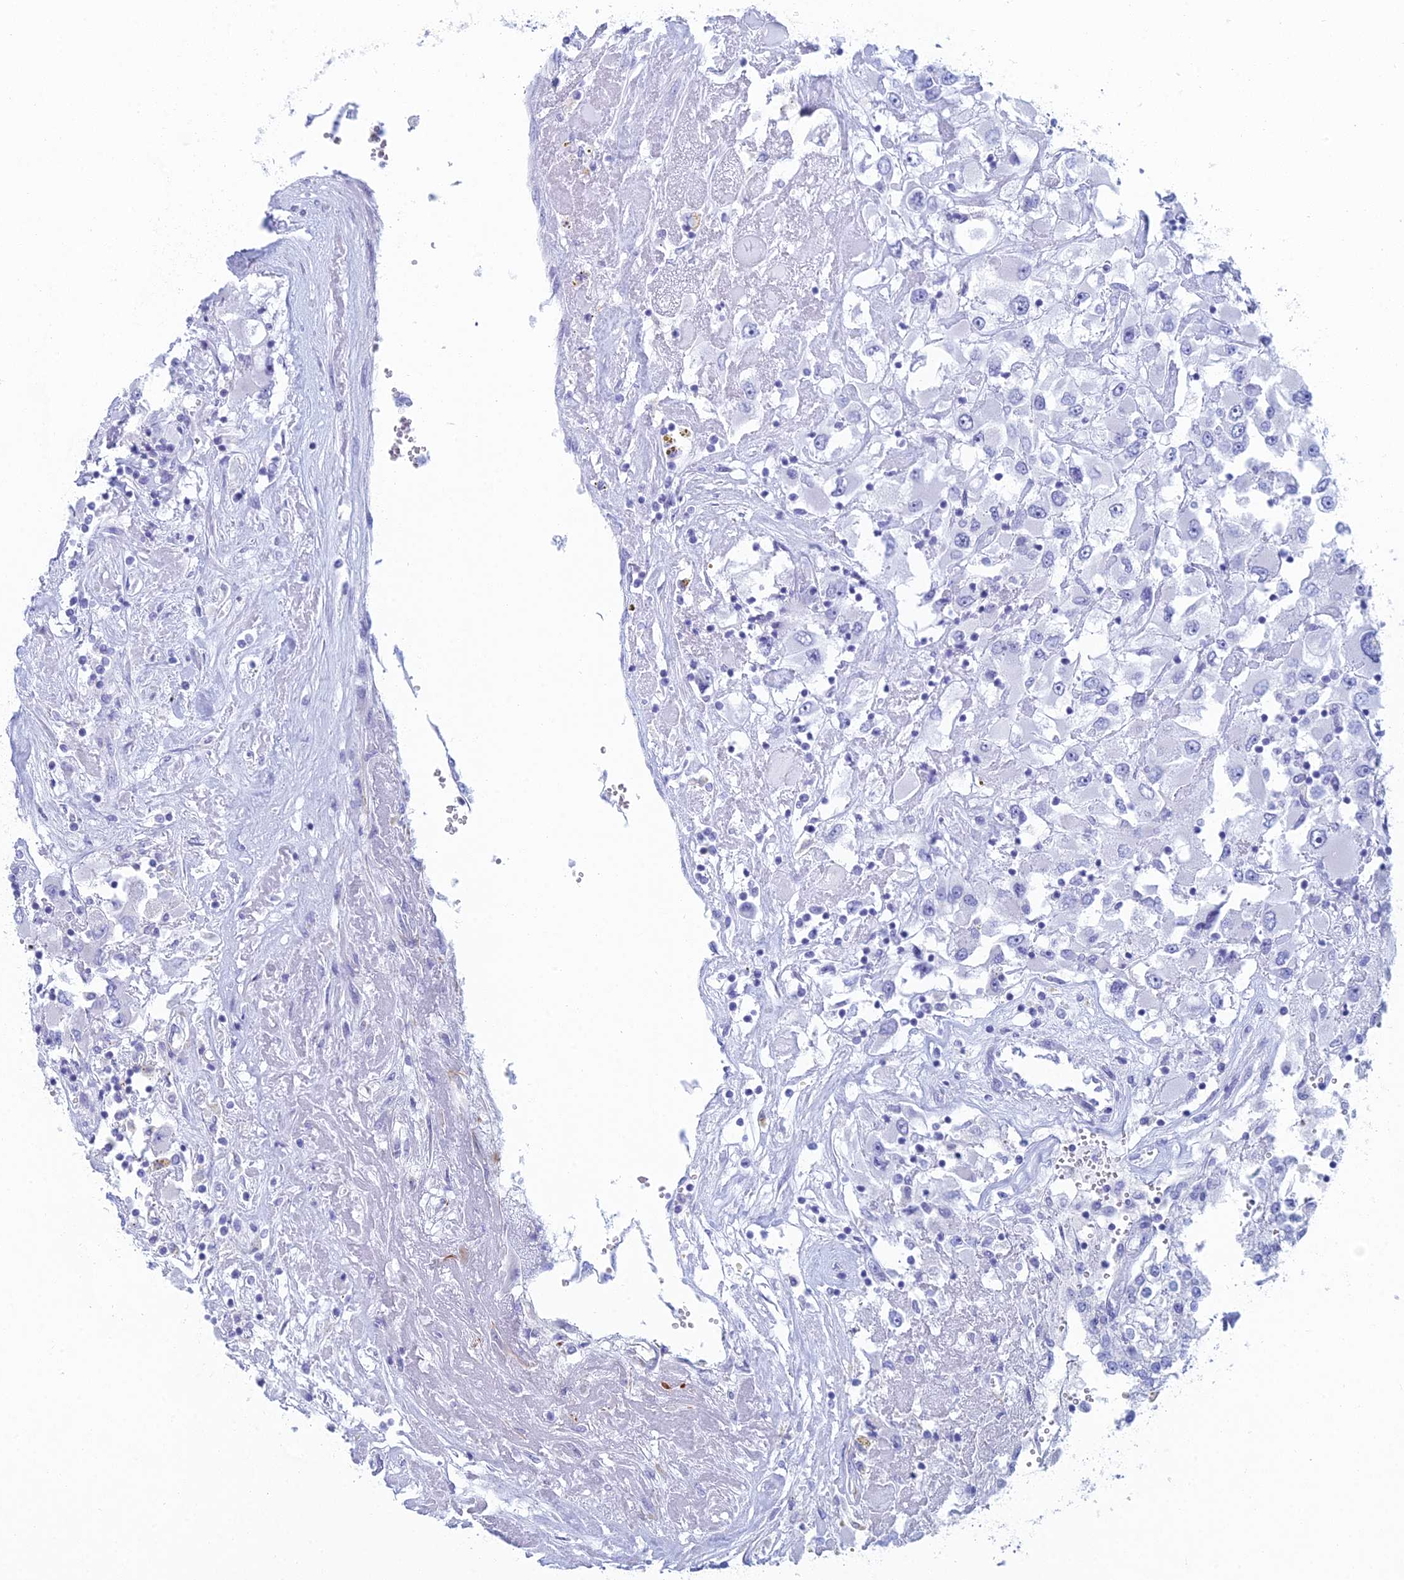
{"staining": {"intensity": "negative", "quantity": "none", "location": "none"}, "tissue": "renal cancer", "cell_type": "Tumor cells", "image_type": "cancer", "snomed": [{"axis": "morphology", "description": "Adenocarcinoma, NOS"}, {"axis": "topography", "description": "Kidney"}], "caption": "High power microscopy histopathology image of an immunohistochemistry image of adenocarcinoma (renal), revealing no significant positivity in tumor cells. (Brightfield microscopy of DAB (3,3'-diaminobenzidine) immunohistochemistry at high magnification).", "gene": "FERD3L", "patient": {"sex": "female", "age": 52}}